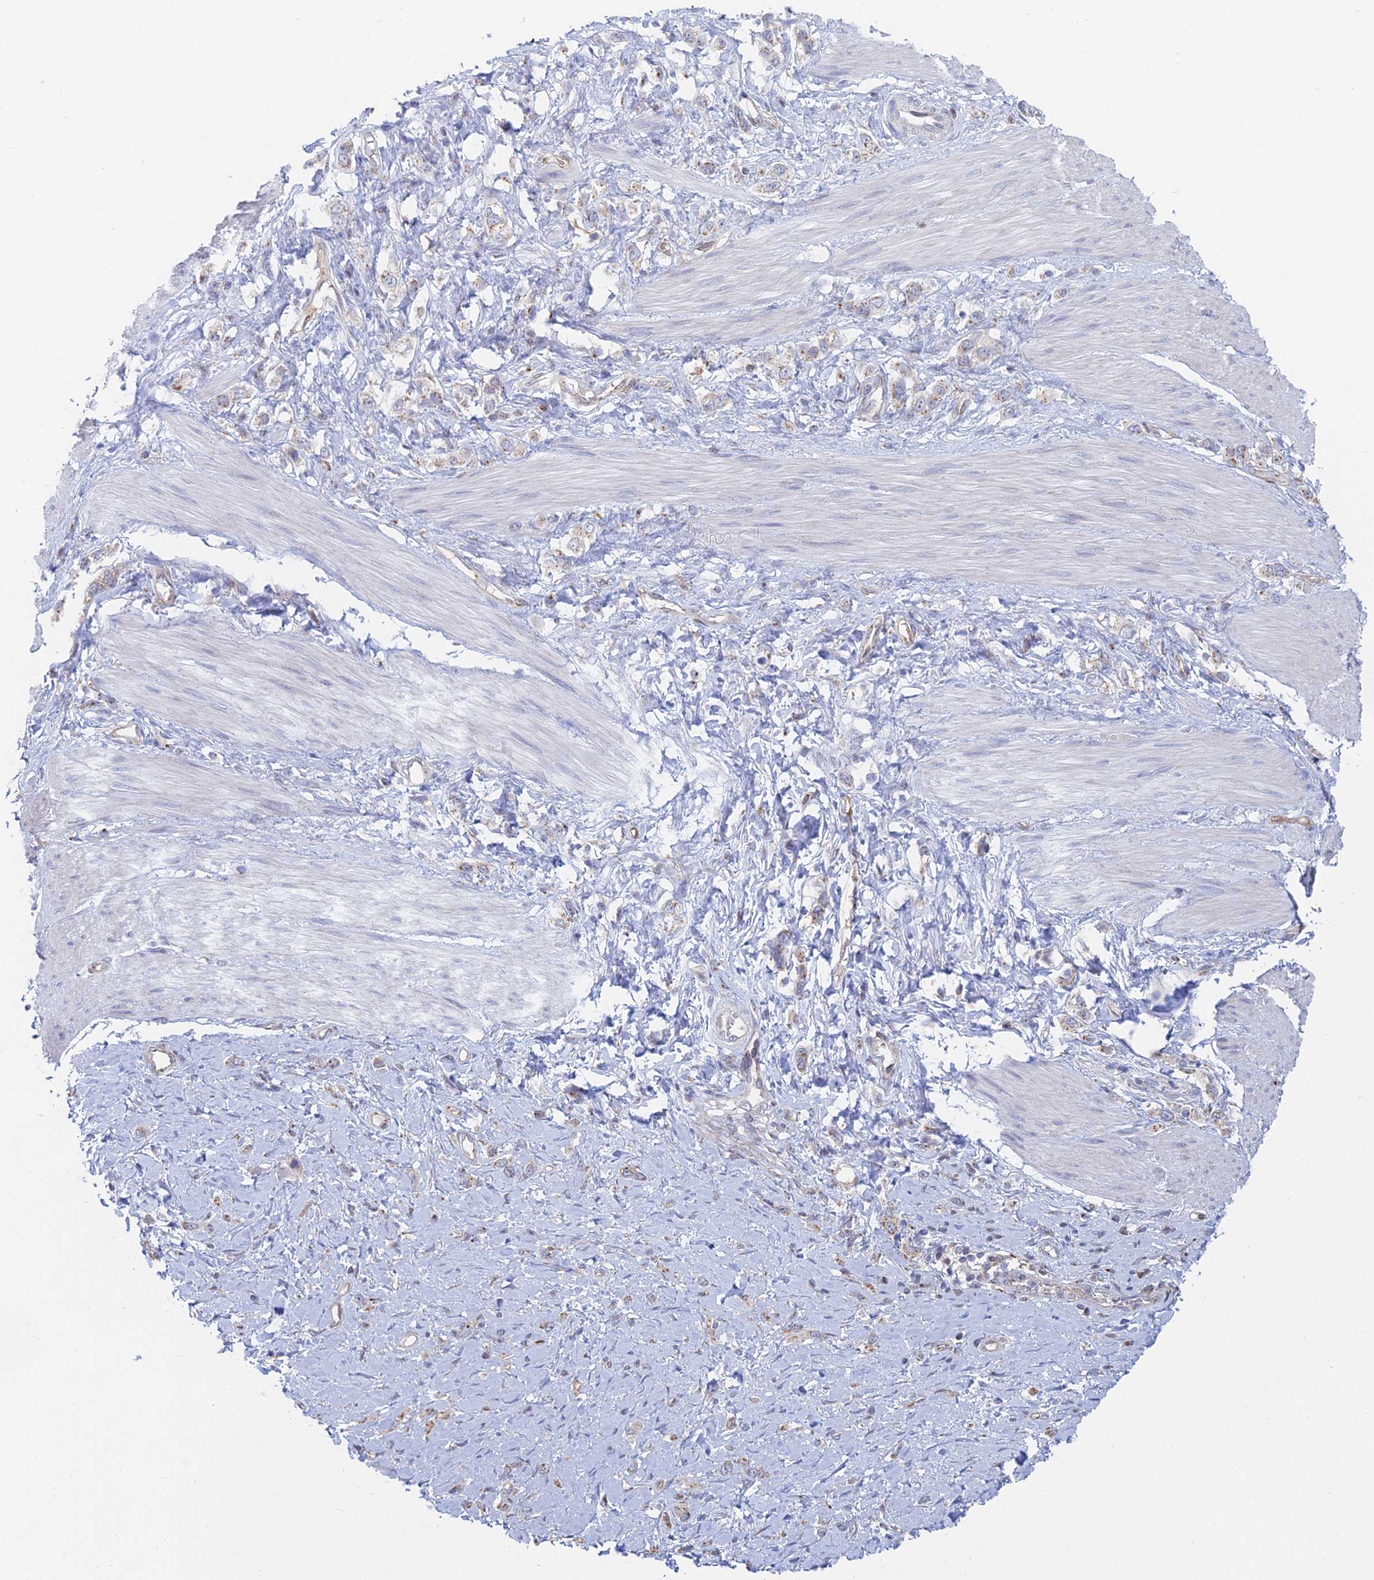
{"staining": {"intensity": "weak", "quantity": "25%-75%", "location": "cytoplasmic/membranous"}, "tissue": "stomach cancer", "cell_type": "Tumor cells", "image_type": "cancer", "snomed": [{"axis": "morphology", "description": "Adenocarcinoma, NOS"}, {"axis": "topography", "description": "Stomach"}], "caption": "DAB immunohistochemical staining of human stomach cancer (adenocarcinoma) shows weak cytoplasmic/membranous protein staining in about 25%-75% of tumor cells.", "gene": "HS2ST1", "patient": {"sex": "female", "age": 65}}